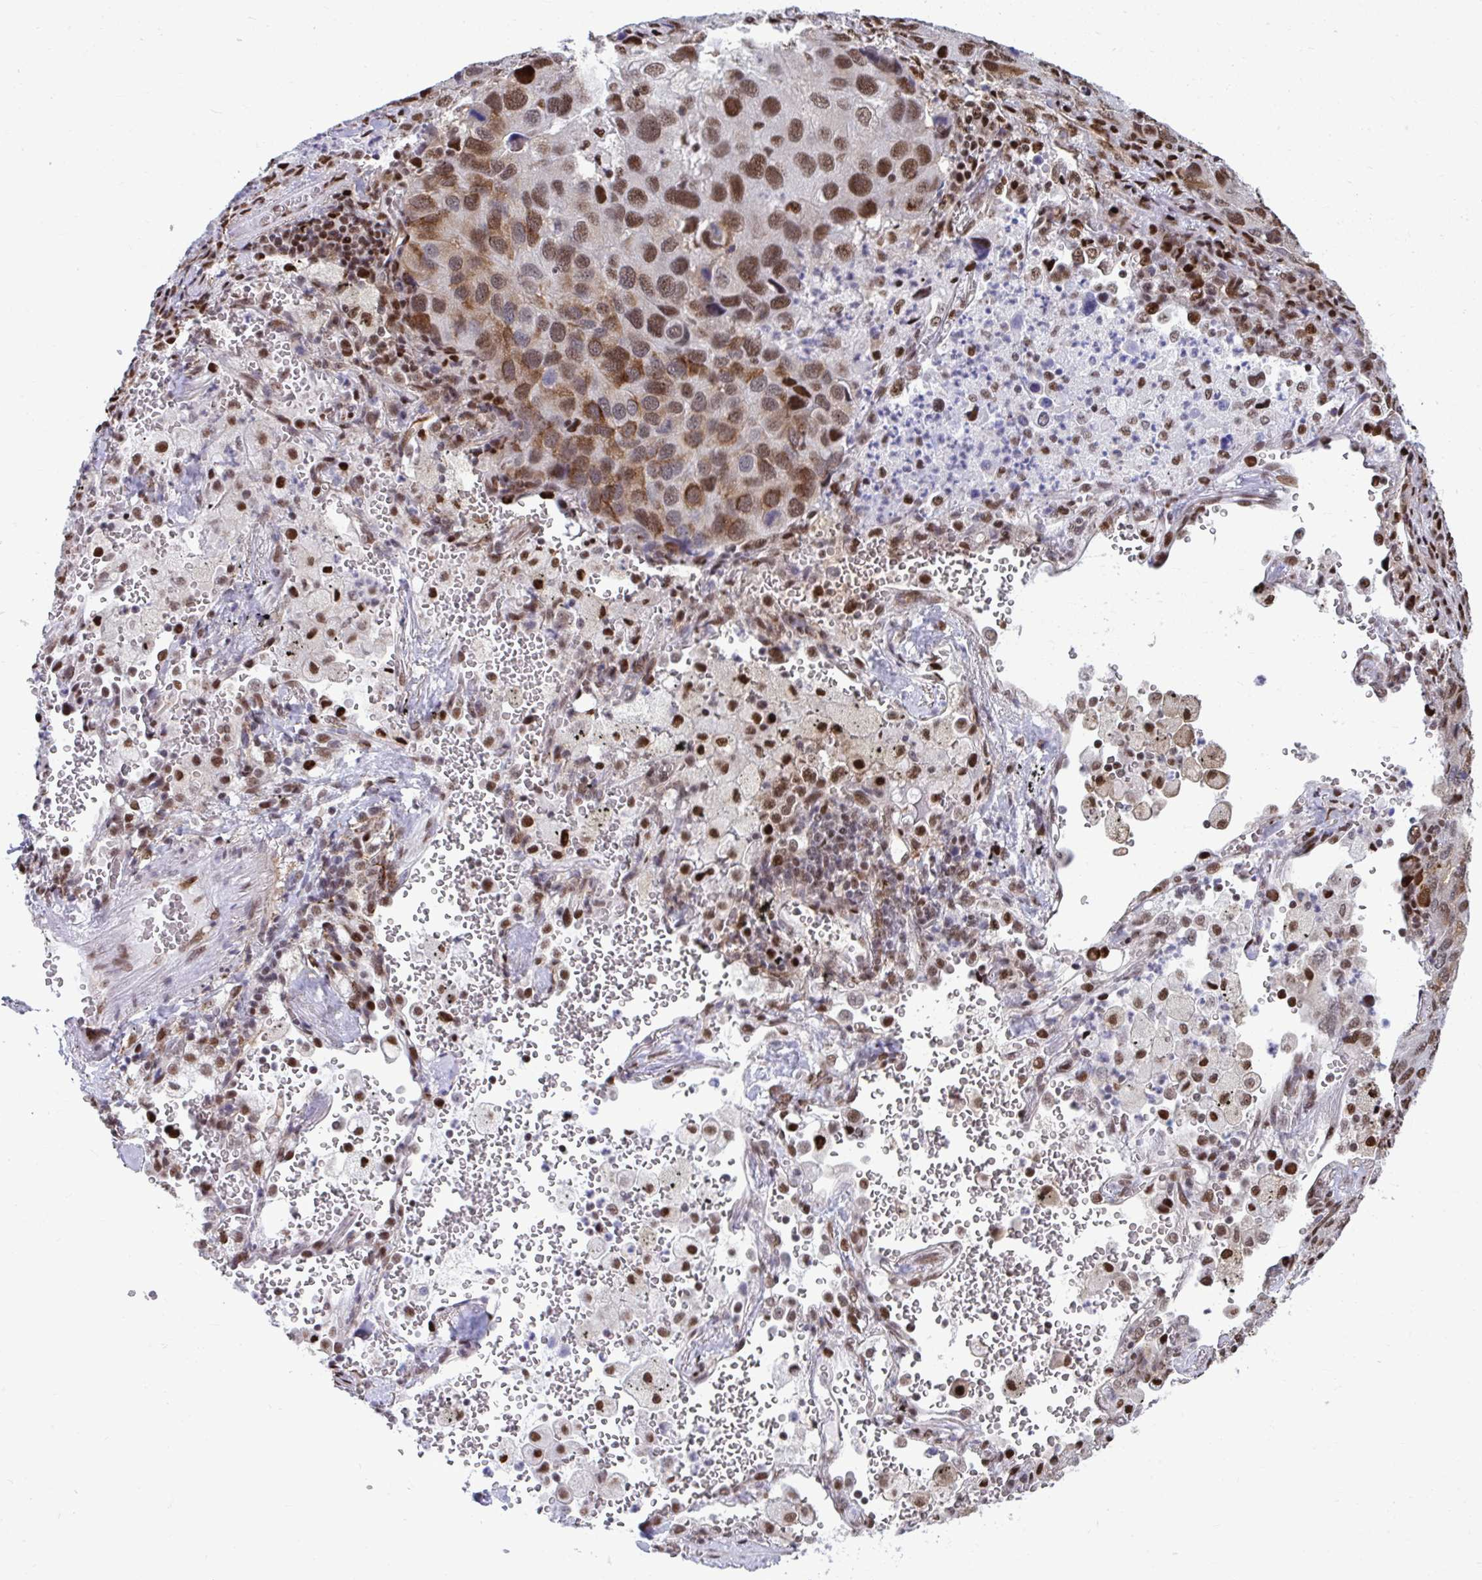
{"staining": {"intensity": "moderate", "quantity": ">75%", "location": "nuclear"}, "tissue": "lung cancer", "cell_type": "Tumor cells", "image_type": "cancer", "snomed": [{"axis": "morphology", "description": "Aneuploidy"}, {"axis": "morphology", "description": "Adenocarcinoma, NOS"}, {"axis": "topography", "description": "Lymph node"}, {"axis": "topography", "description": "Lung"}], "caption": "A brown stain shows moderate nuclear expression of a protein in lung cancer (adenocarcinoma) tumor cells. (DAB (3,3'-diaminobenzidine) = brown stain, brightfield microscopy at high magnification).", "gene": "SLC35C2", "patient": {"sex": "female", "age": 74}}